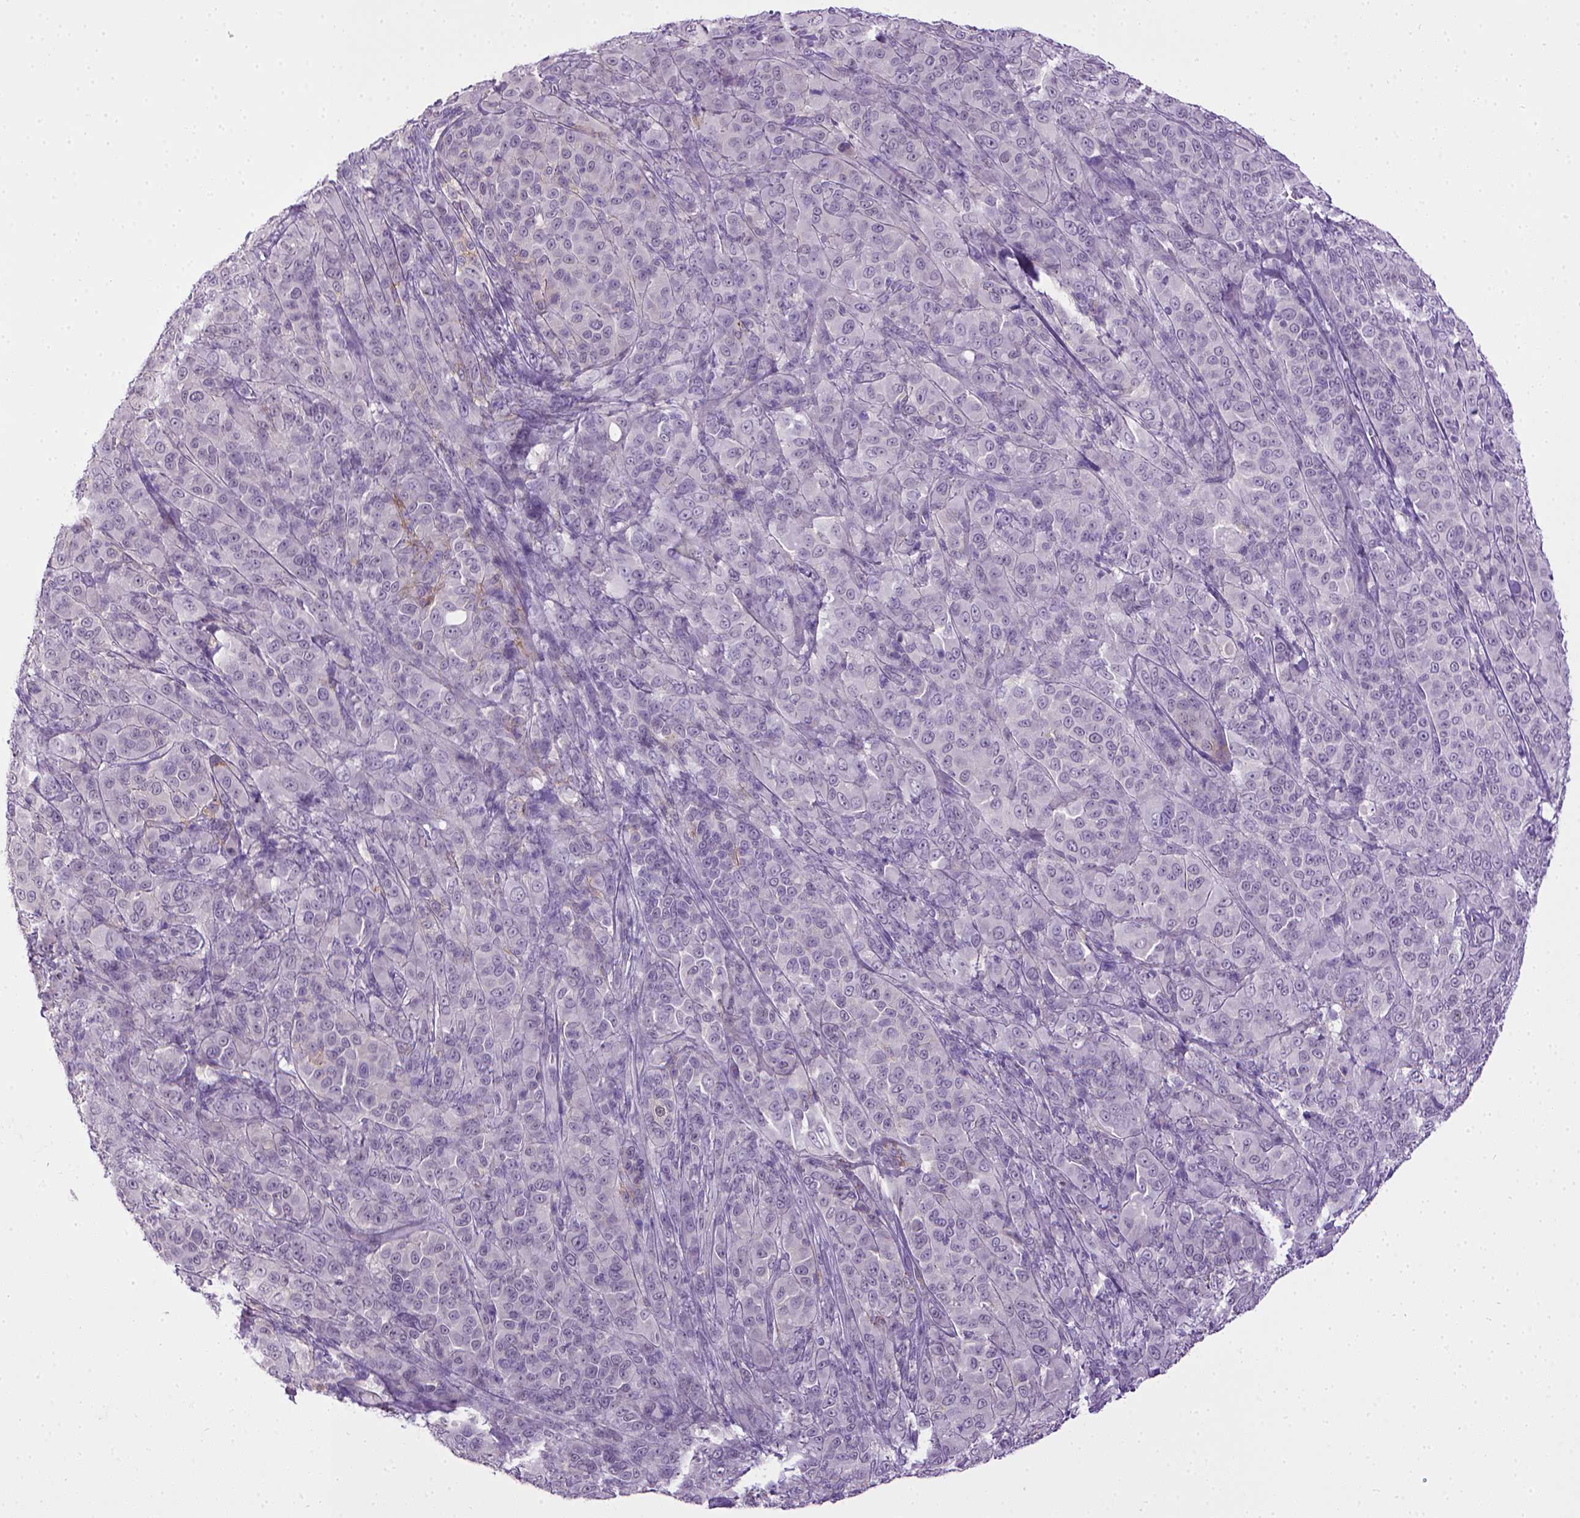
{"staining": {"intensity": "negative", "quantity": "none", "location": "none"}, "tissue": "melanoma", "cell_type": "Tumor cells", "image_type": "cancer", "snomed": [{"axis": "morphology", "description": "Malignant melanoma, NOS"}, {"axis": "topography", "description": "Skin"}], "caption": "Tumor cells are negative for protein expression in human melanoma. (DAB (3,3'-diaminobenzidine) immunohistochemistry (IHC), high magnification).", "gene": "CDH1", "patient": {"sex": "female", "age": 87}}